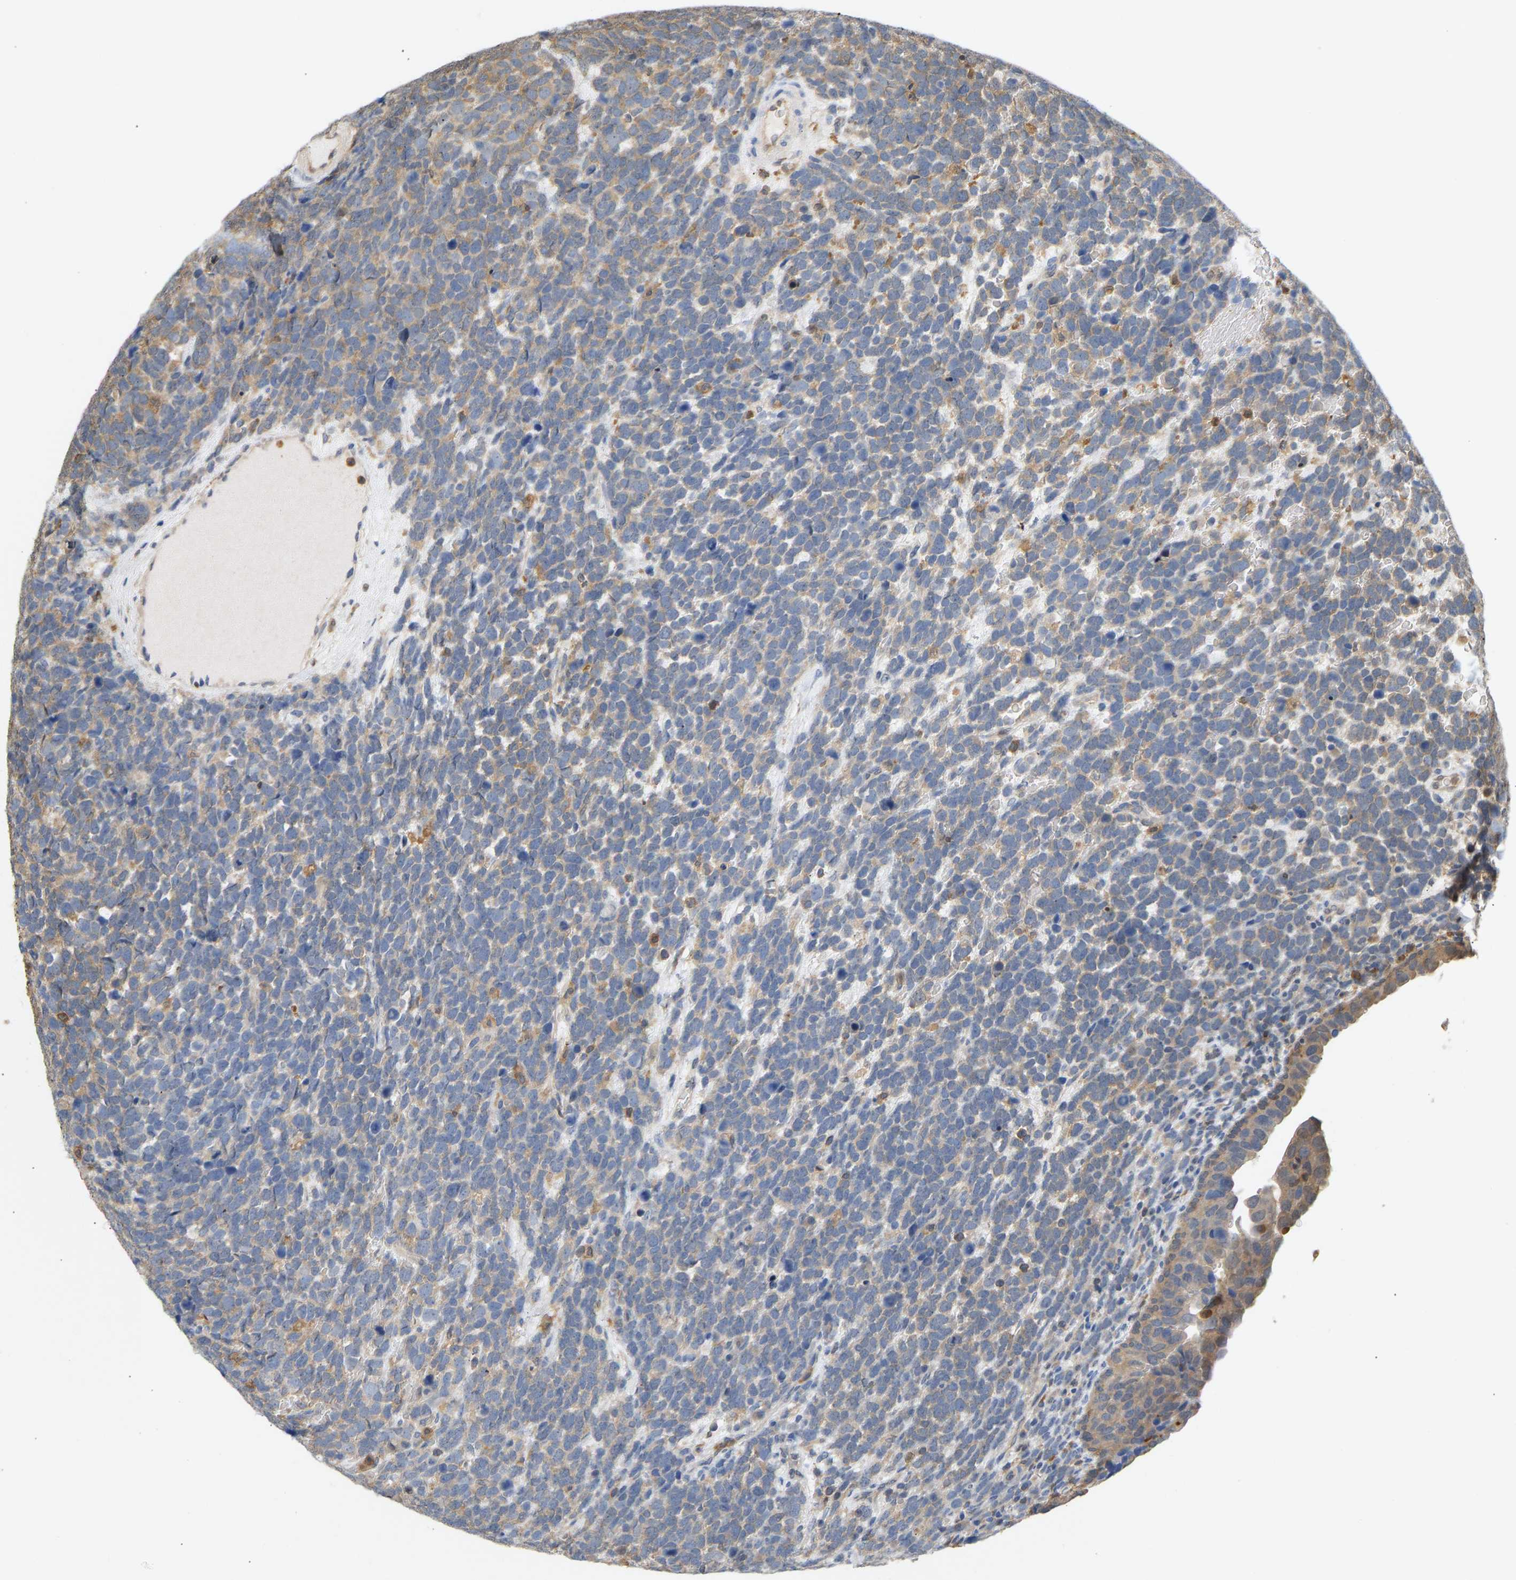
{"staining": {"intensity": "moderate", "quantity": "25%-75%", "location": "cytoplasmic/membranous"}, "tissue": "urothelial cancer", "cell_type": "Tumor cells", "image_type": "cancer", "snomed": [{"axis": "morphology", "description": "Urothelial carcinoma, High grade"}, {"axis": "topography", "description": "Urinary bladder"}], "caption": "Immunohistochemistry staining of urothelial cancer, which demonstrates medium levels of moderate cytoplasmic/membranous positivity in about 25%-75% of tumor cells indicating moderate cytoplasmic/membranous protein positivity. The staining was performed using DAB (3,3'-diaminobenzidine) (brown) for protein detection and nuclei were counterstained in hematoxylin (blue).", "gene": "ENO1", "patient": {"sex": "female", "age": 82}}